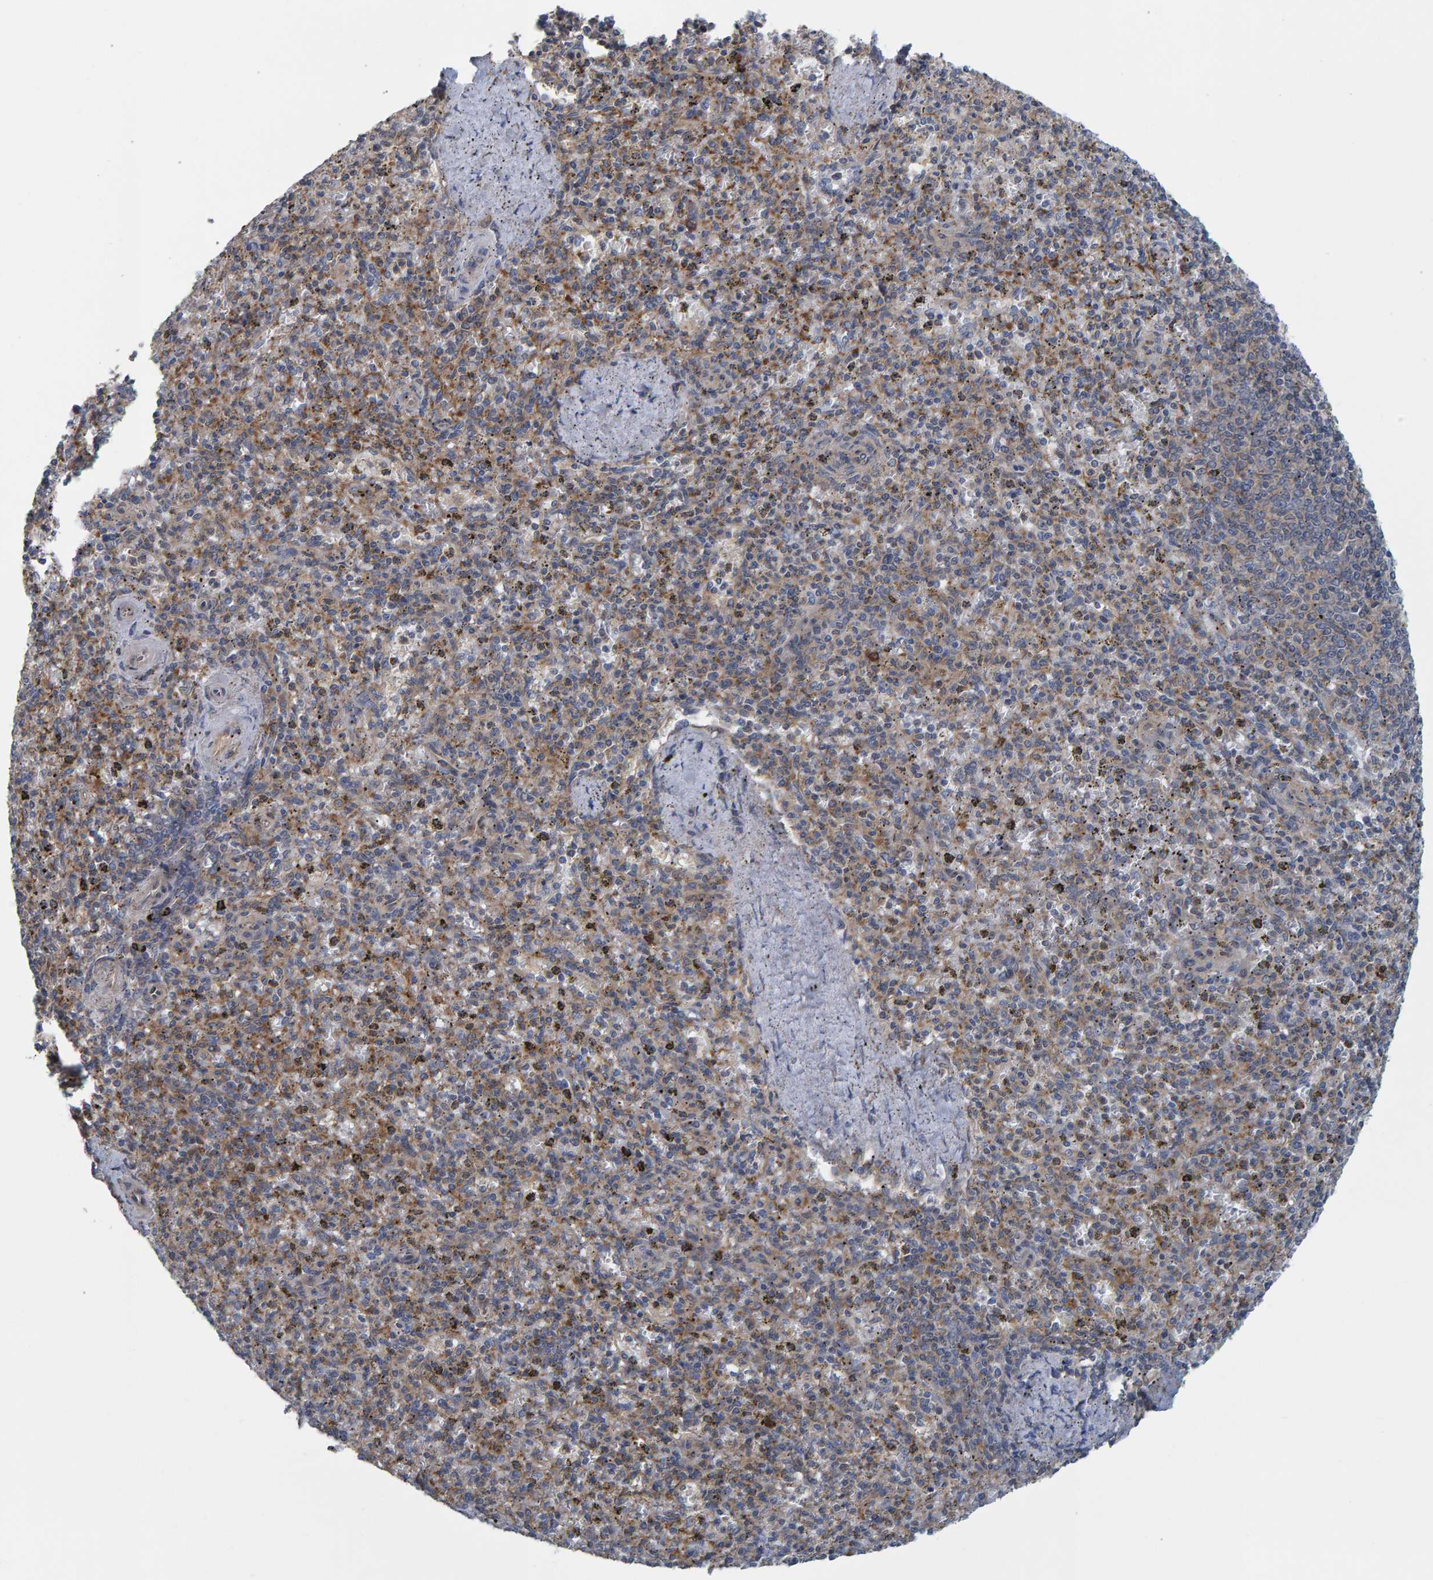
{"staining": {"intensity": "moderate", "quantity": "25%-75%", "location": "cytoplasmic/membranous"}, "tissue": "spleen", "cell_type": "Cells in red pulp", "image_type": "normal", "snomed": [{"axis": "morphology", "description": "Normal tissue, NOS"}, {"axis": "topography", "description": "Spleen"}], "caption": "A photomicrograph of human spleen stained for a protein shows moderate cytoplasmic/membranous brown staining in cells in red pulp. (DAB IHC with brightfield microscopy, high magnification).", "gene": "LRSAM1", "patient": {"sex": "male", "age": 72}}